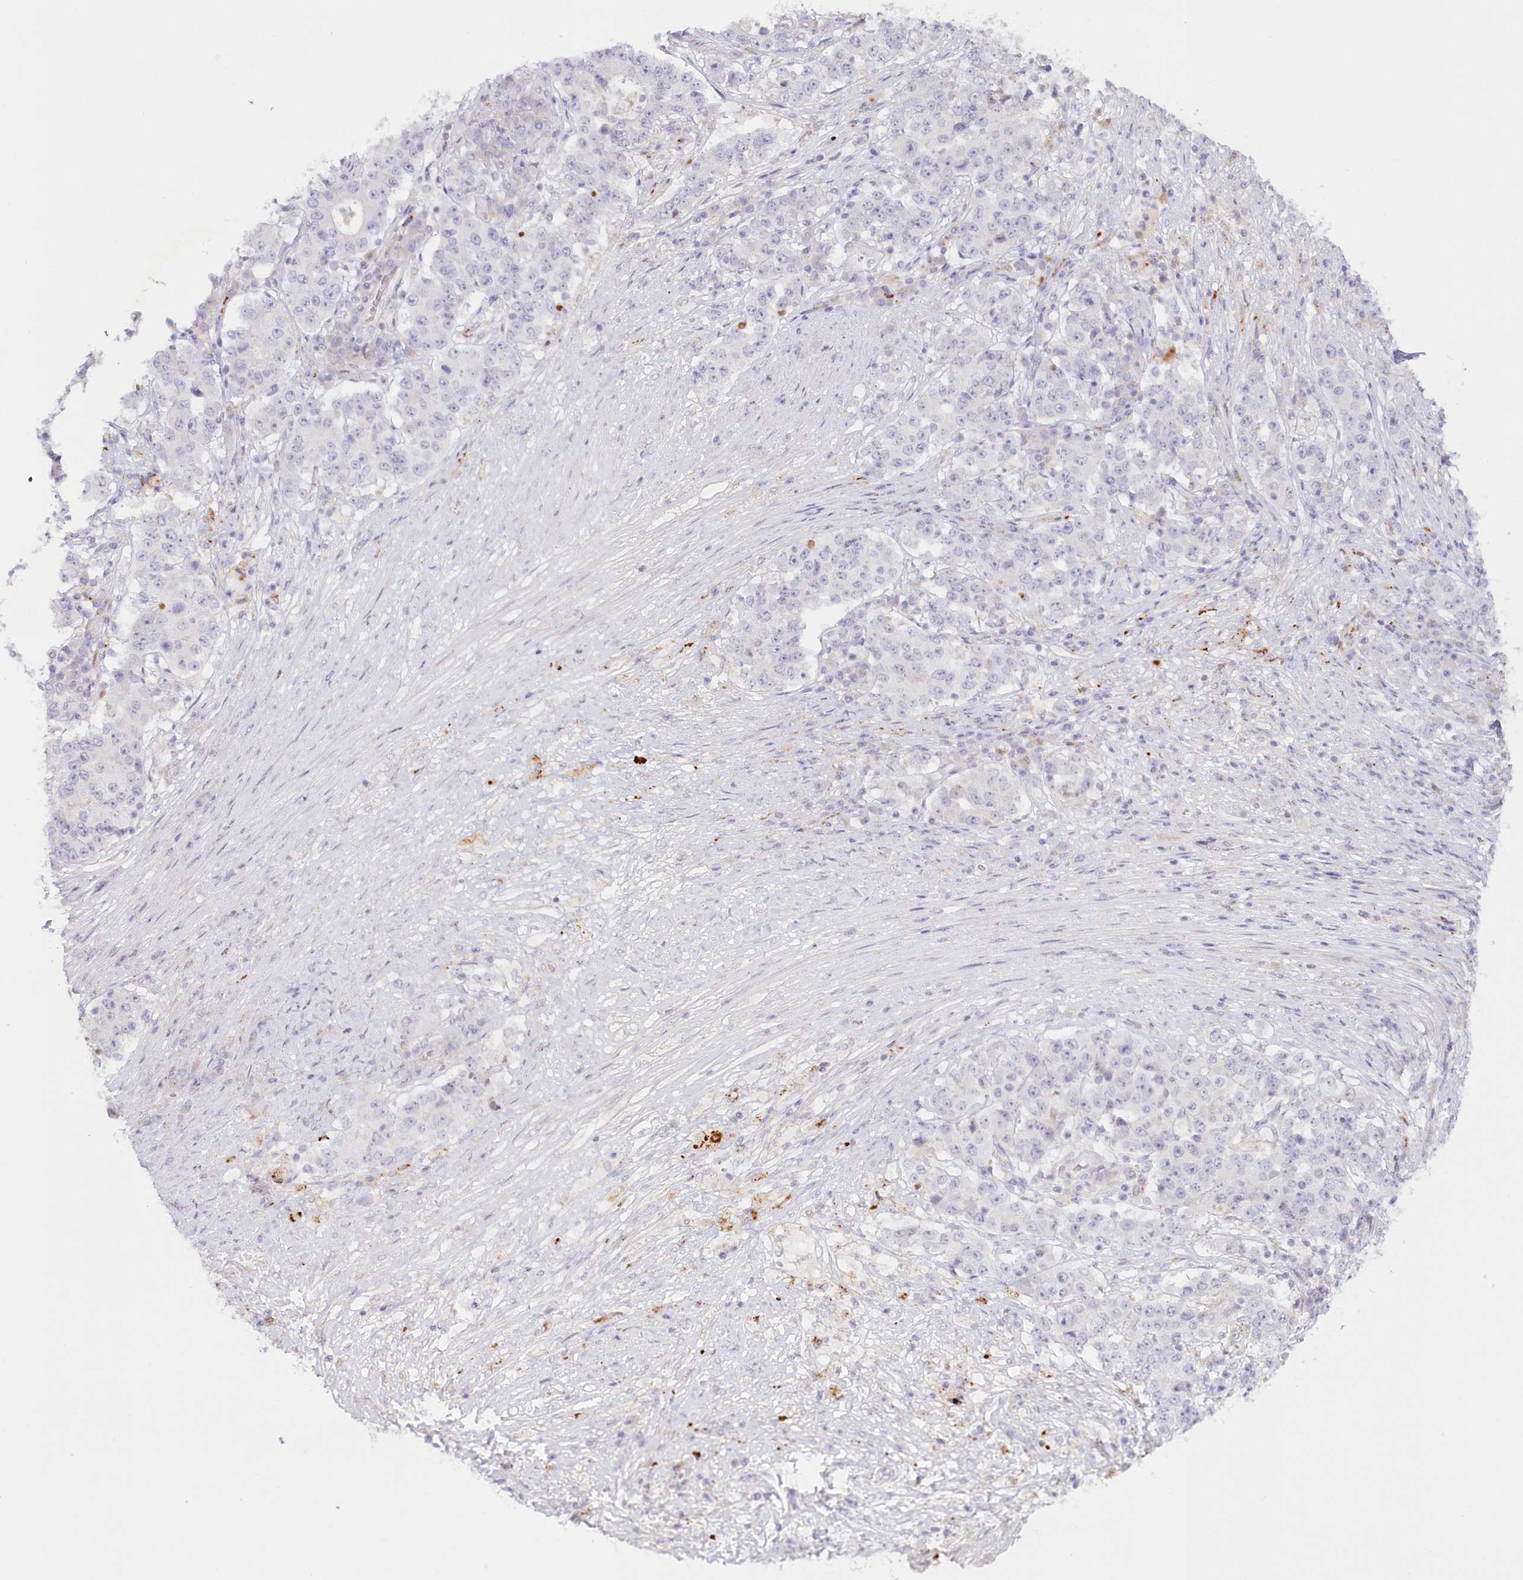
{"staining": {"intensity": "negative", "quantity": "none", "location": "none"}, "tissue": "stomach cancer", "cell_type": "Tumor cells", "image_type": "cancer", "snomed": [{"axis": "morphology", "description": "Adenocarcinoma, NOS"}, {"axis": "topography", "description": "Stomach"}], "caption": "IHC image of human adenocarcinoma (stomach) stained for a protein (brown), which reveals no positivity in tumor cells. Nuclei are stained in blue.", "gene": "PSAPL1", "patient": {"sex": "male", "age": 59}}